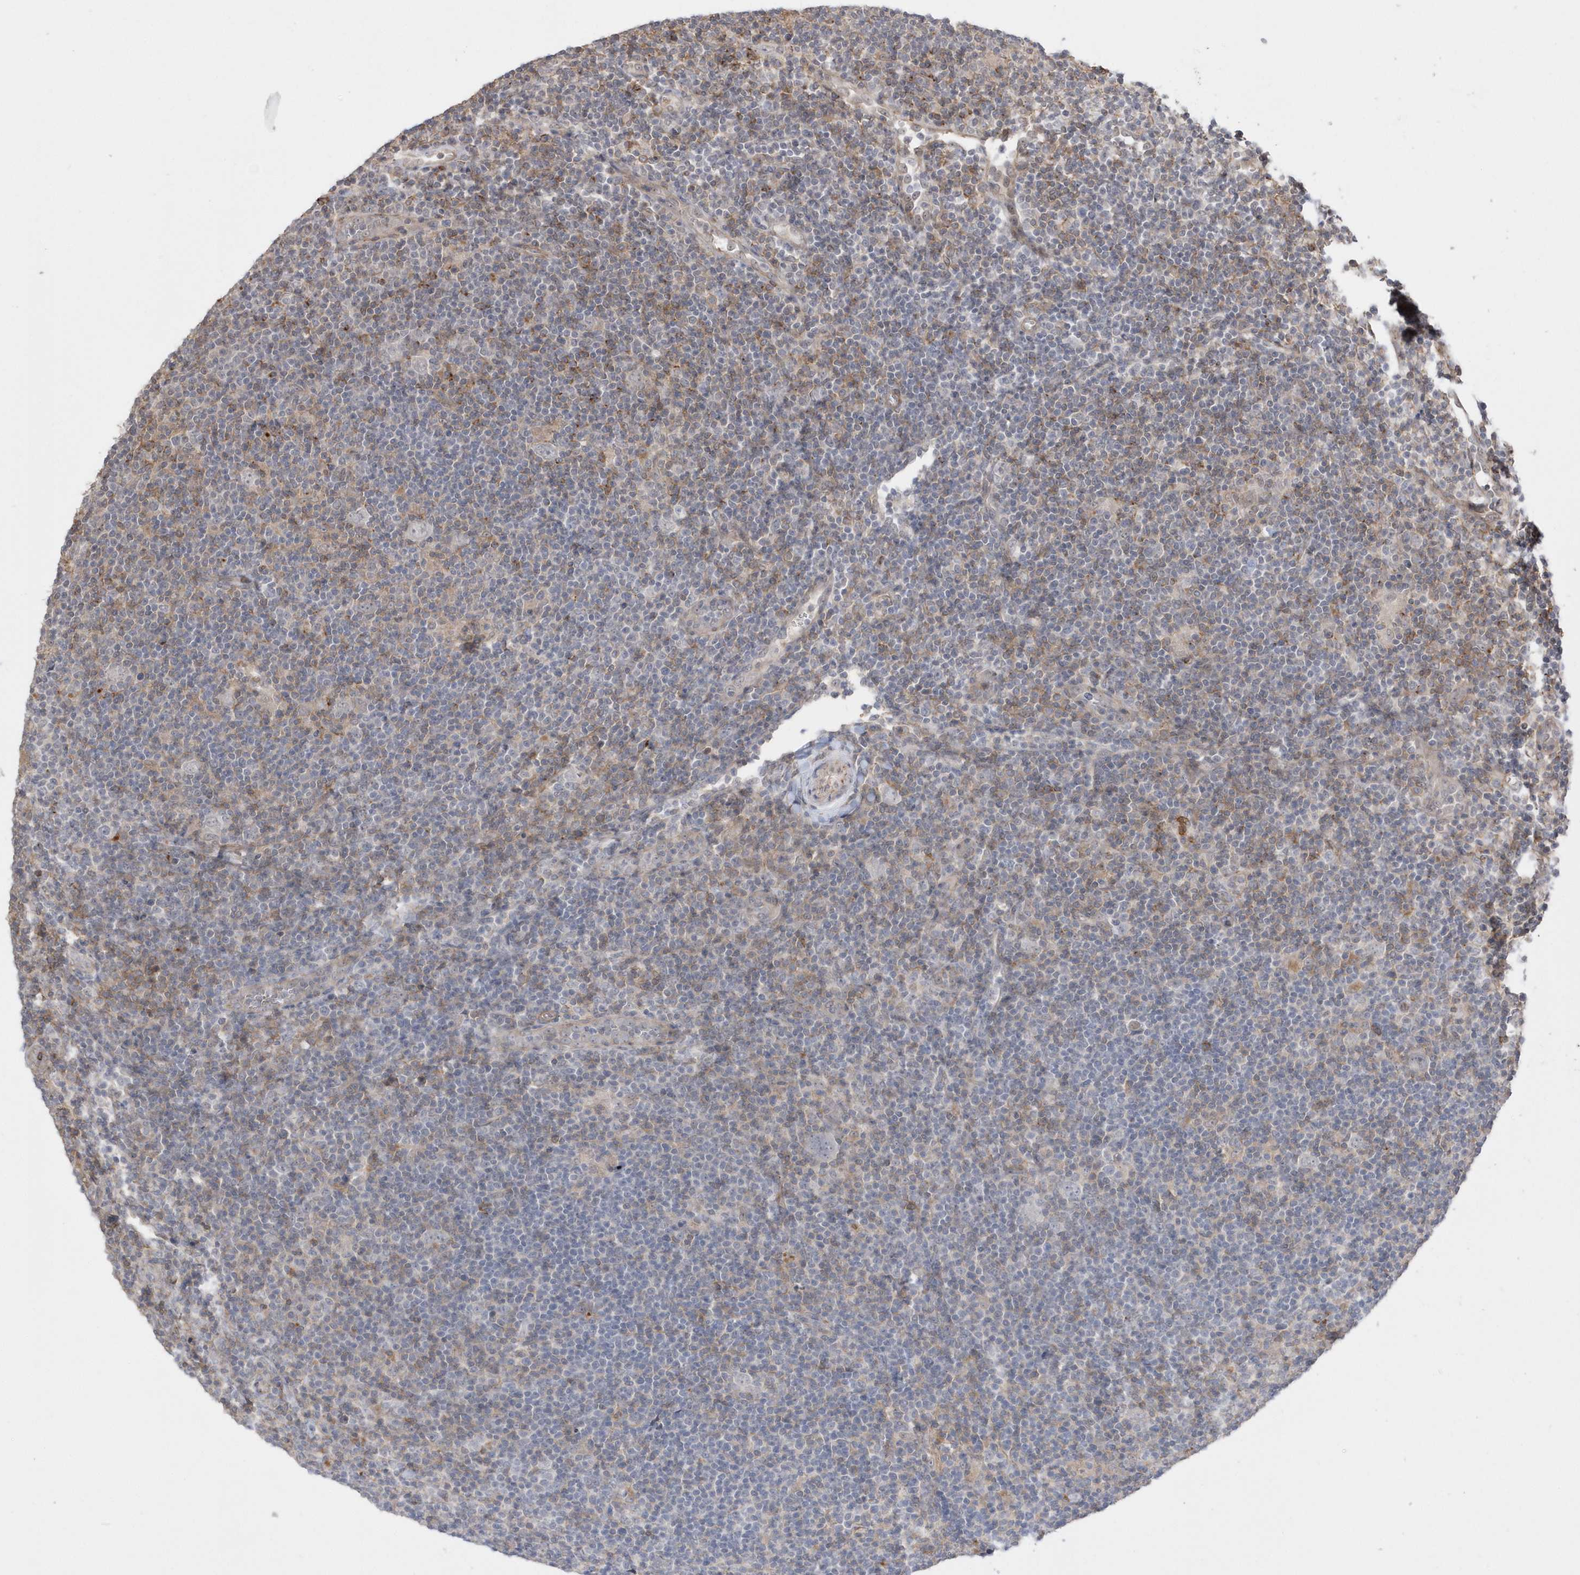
{"staining": {"intensity": "negative", "quantity": "none", "location": "none"}, "tissue": "lymphoma", "cell_type": "Tumor cells", "image_type": "cancer", "snomed": [{"axis": "morphology", "description": "Hodgkin's disease, NOS"}, {"axis": "topography", "description": "Lymph node"}], "caption": "Immunohistochemical staining of human Hodgkin's disease displays no significant staining in tumor cells.", "gene": "CRIP3", "patient": {"sex": "female", "age": 57}}